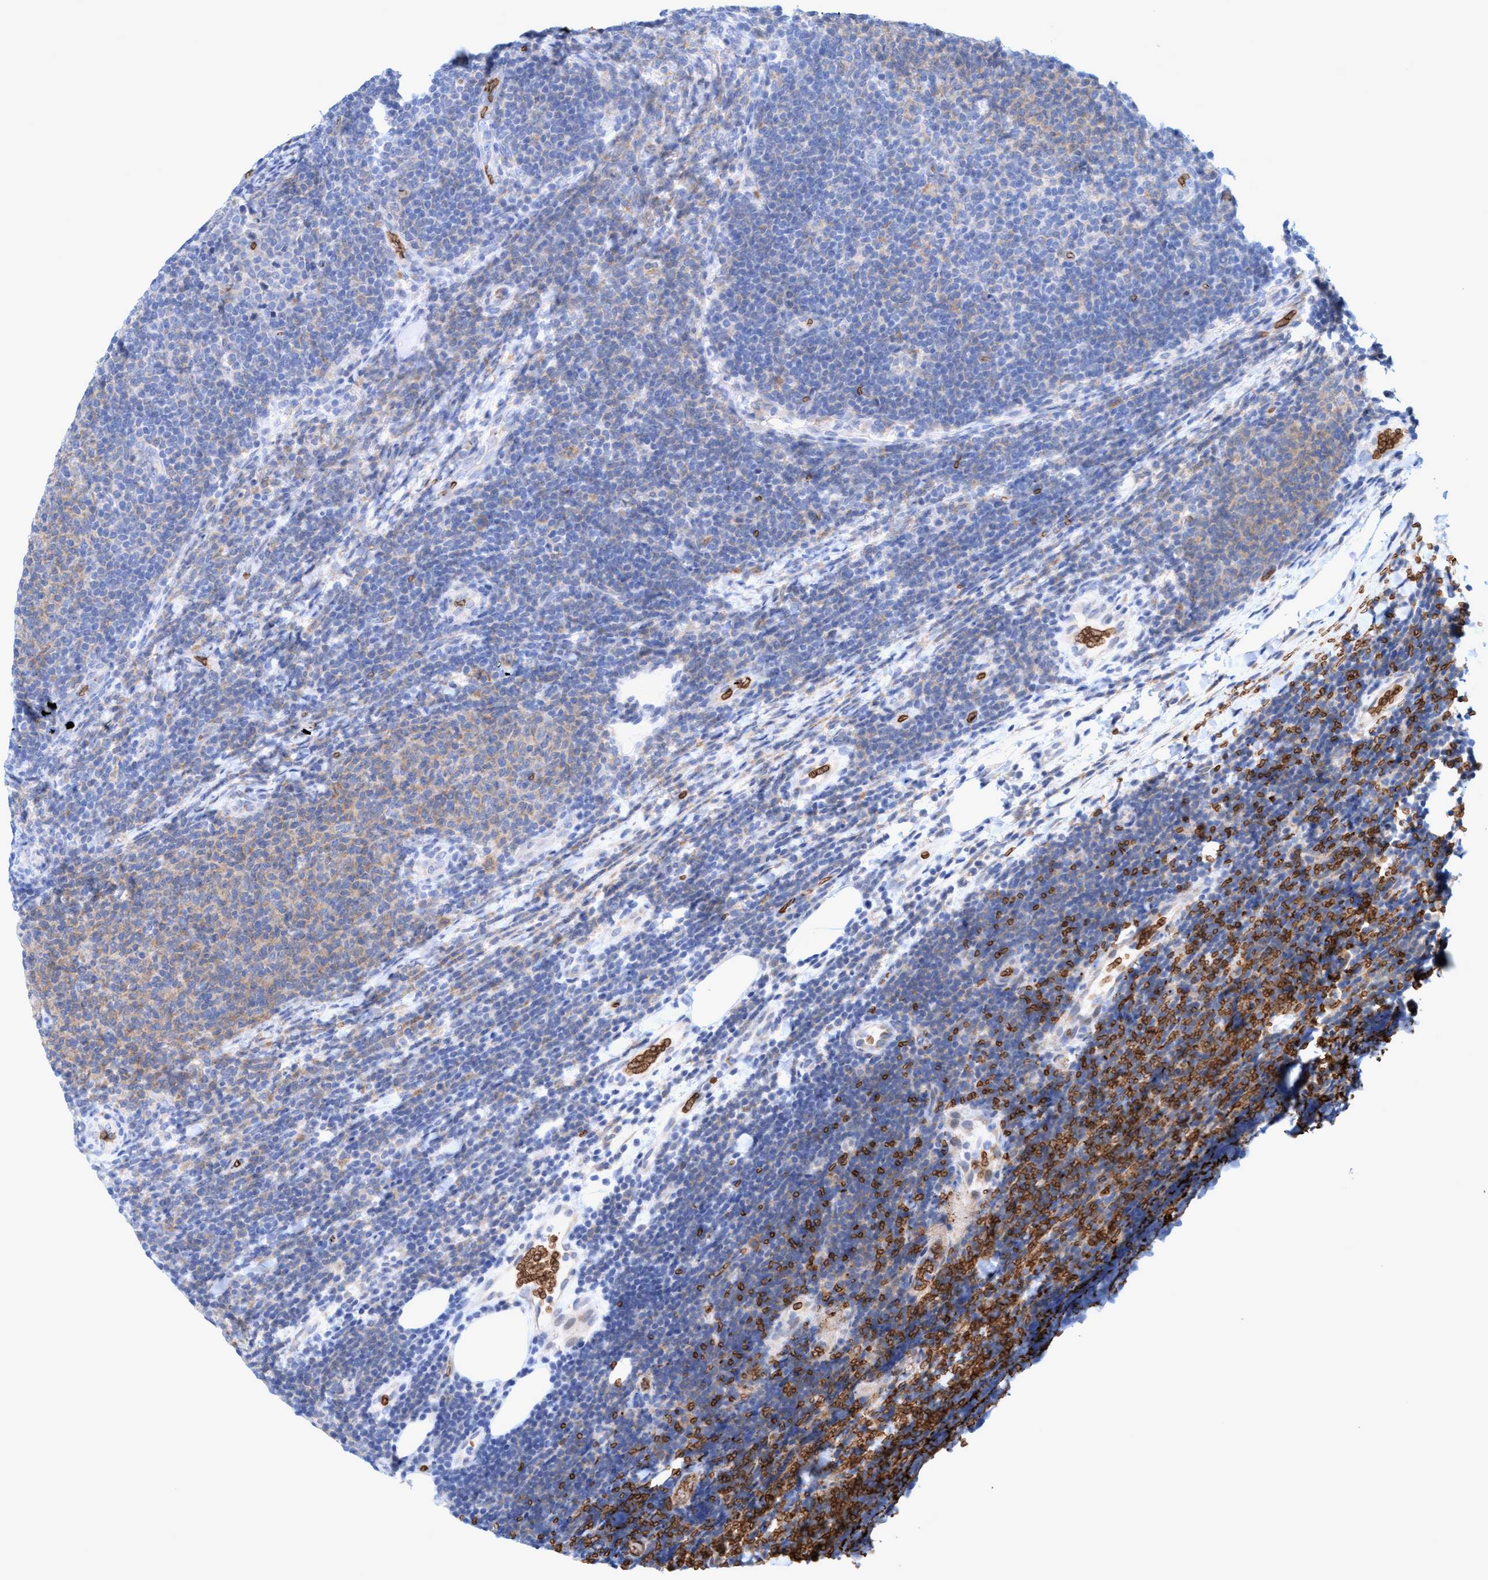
{"staining": {"intensity": "weak", "quantity": "<25%", "location": "cytoplasmic/membranous"}, "tissue": "lymphoma", "cell_type": "Tumor cells", "image_type": "cancer", "snomed": [{"axis": "morphology", "description": "Malignant lymphoma, non-Hodgkin's type, Low grade"}, {"axis": "topography", "description": "Lymph node"}], "caption": "High magnification brightfield microscopy of lymphoma stained with DAB (brown) and counterstained with hematoxylin (blue): tumor cells show no significant expression.", "gene": "SPEM2", "patient": {"sex": "male", "age": 66}}